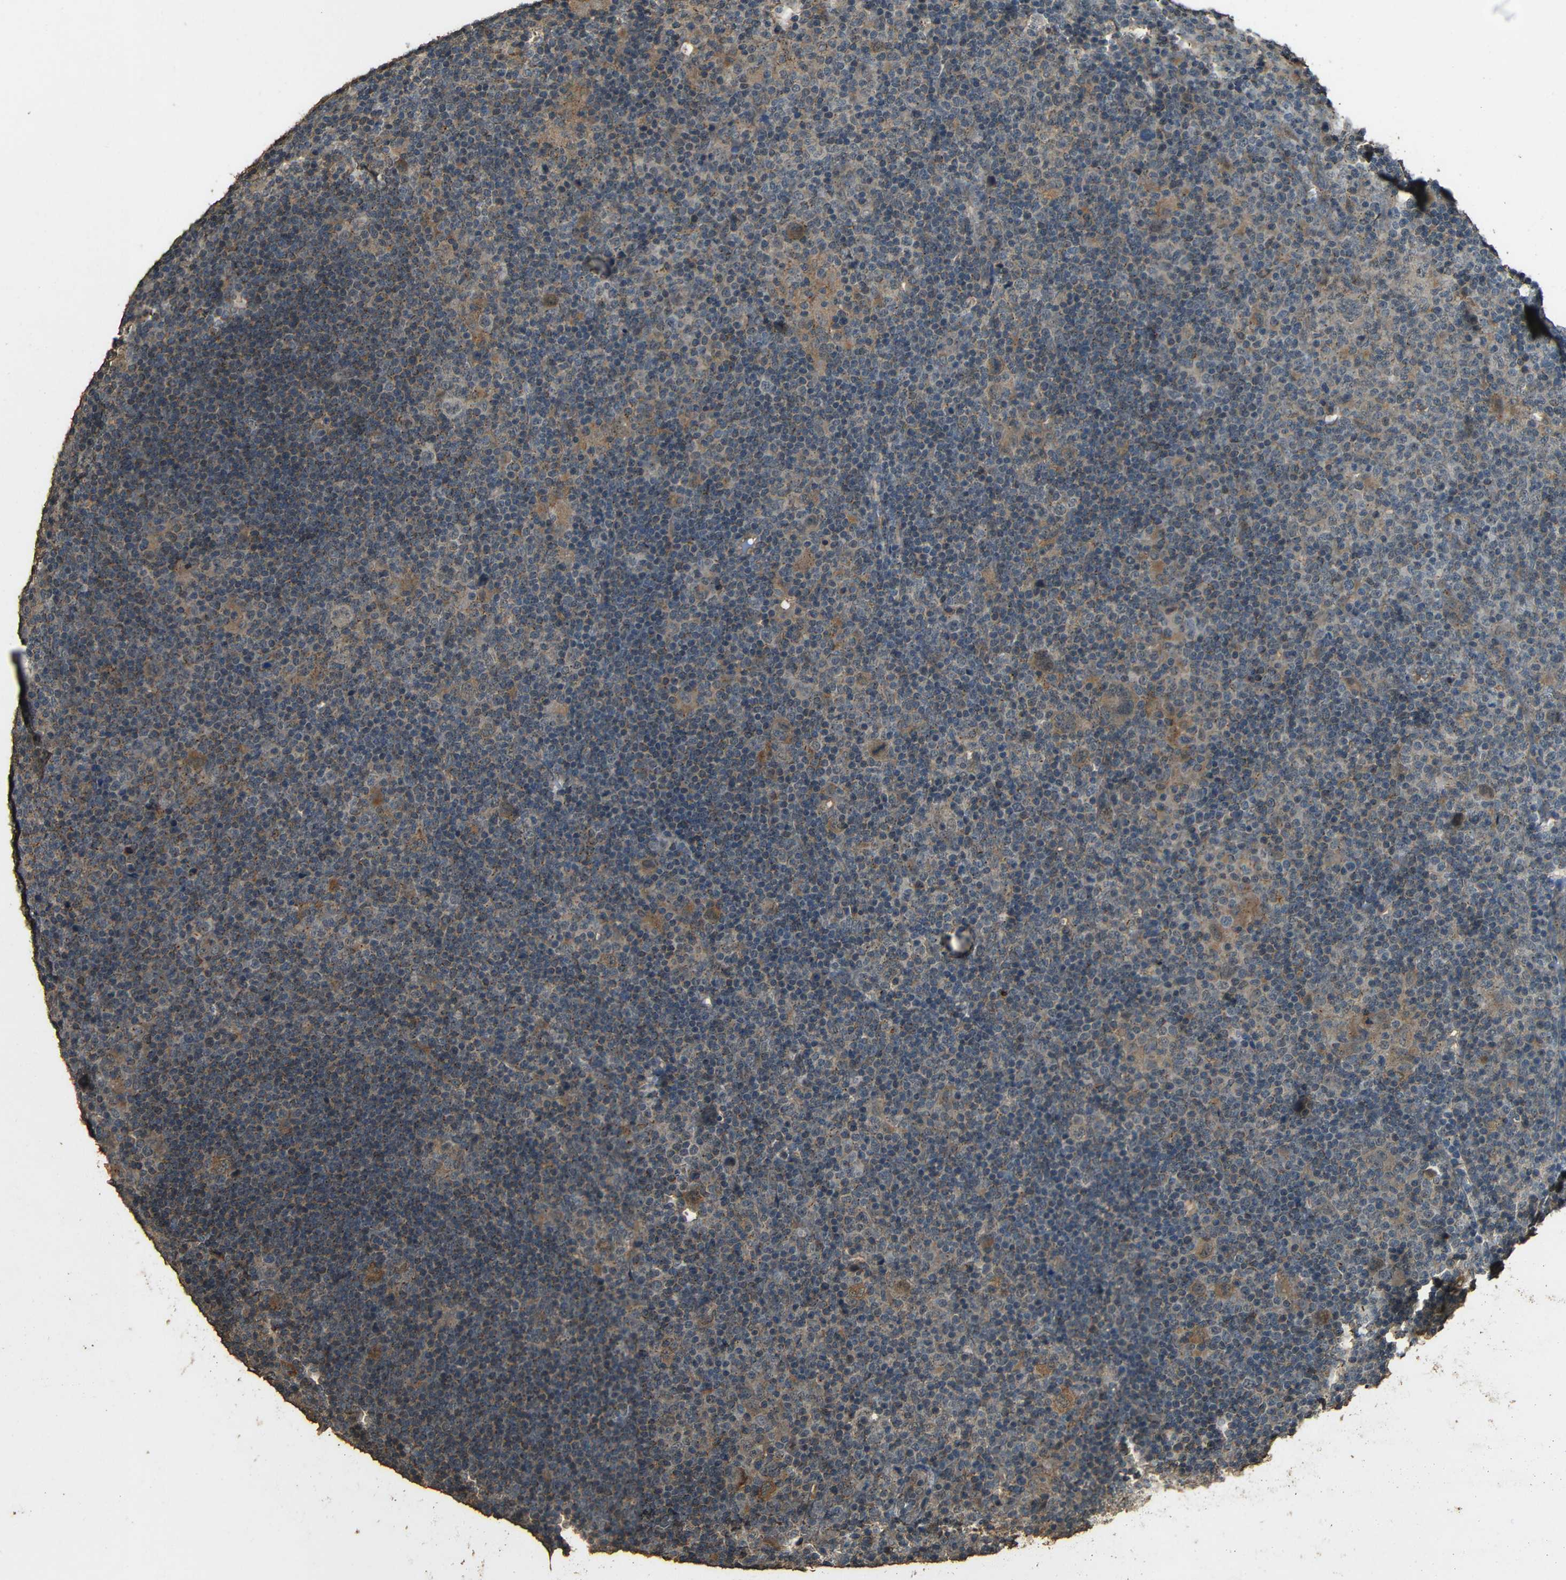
{"staining": {"intensity": "negative", "quantity": "none", "location": "none"}, "tissue": "lymphoma", "cell_type": "Tumor cells", "image_type": "cancer", "snomed": [{"axis": "morphology", "description": "Hodgkin's disease, NOS"}, {"axis": "topography", "description": "Lymph node"}], "caption": "Tumor cells show no significant protein positivity in Hodgkin's disease. Brightfield microscopy of immunohistochemistry stained with DAB (3,3'-diaminobenzidine) (brown) and hematoxylin (blue), captured at high magnification.", "gene": "PDE5A", "patient": {"sex": "female", "age": 57}}